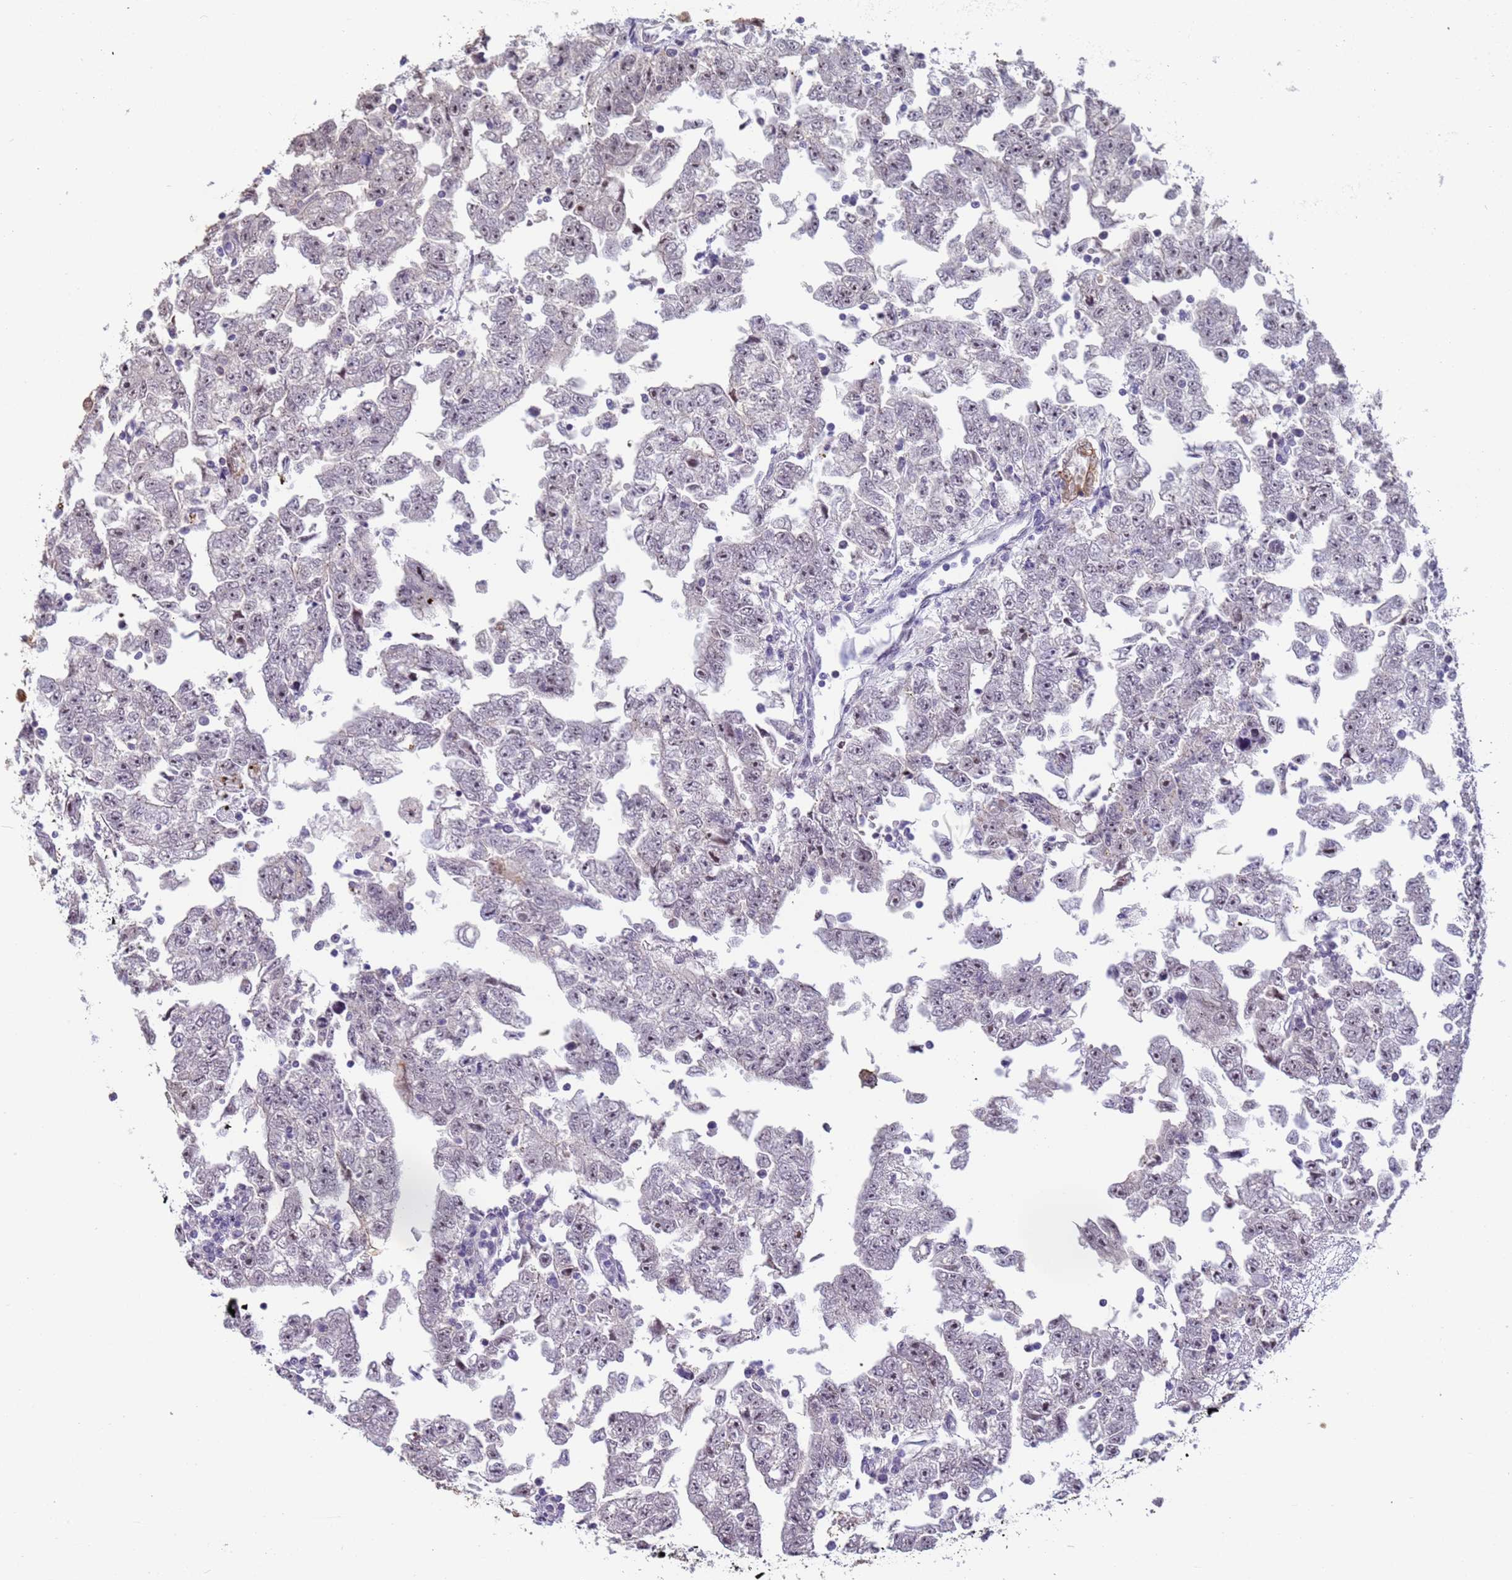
{"staining": {"intensity": "negative", "quantity": "none", "location": "none"}, "tissue": "testis cancer", "cell_type": "Tumor cells", "image_type": "cancer", "snomed": [{"axis": "morphology", "description": "Carcinoma, Embryonal, NOS"}, {"axis": "topography", "description": "Testis"}], "caption": "This image is of embryonal carcinoma (testis) stained with IHC to label a protein in brown with the nuclei are counter-stained blue. There is no positivity in tumor cells.", "gene": "VWA3A", "patient": {"sex": "male", "age": 25}}